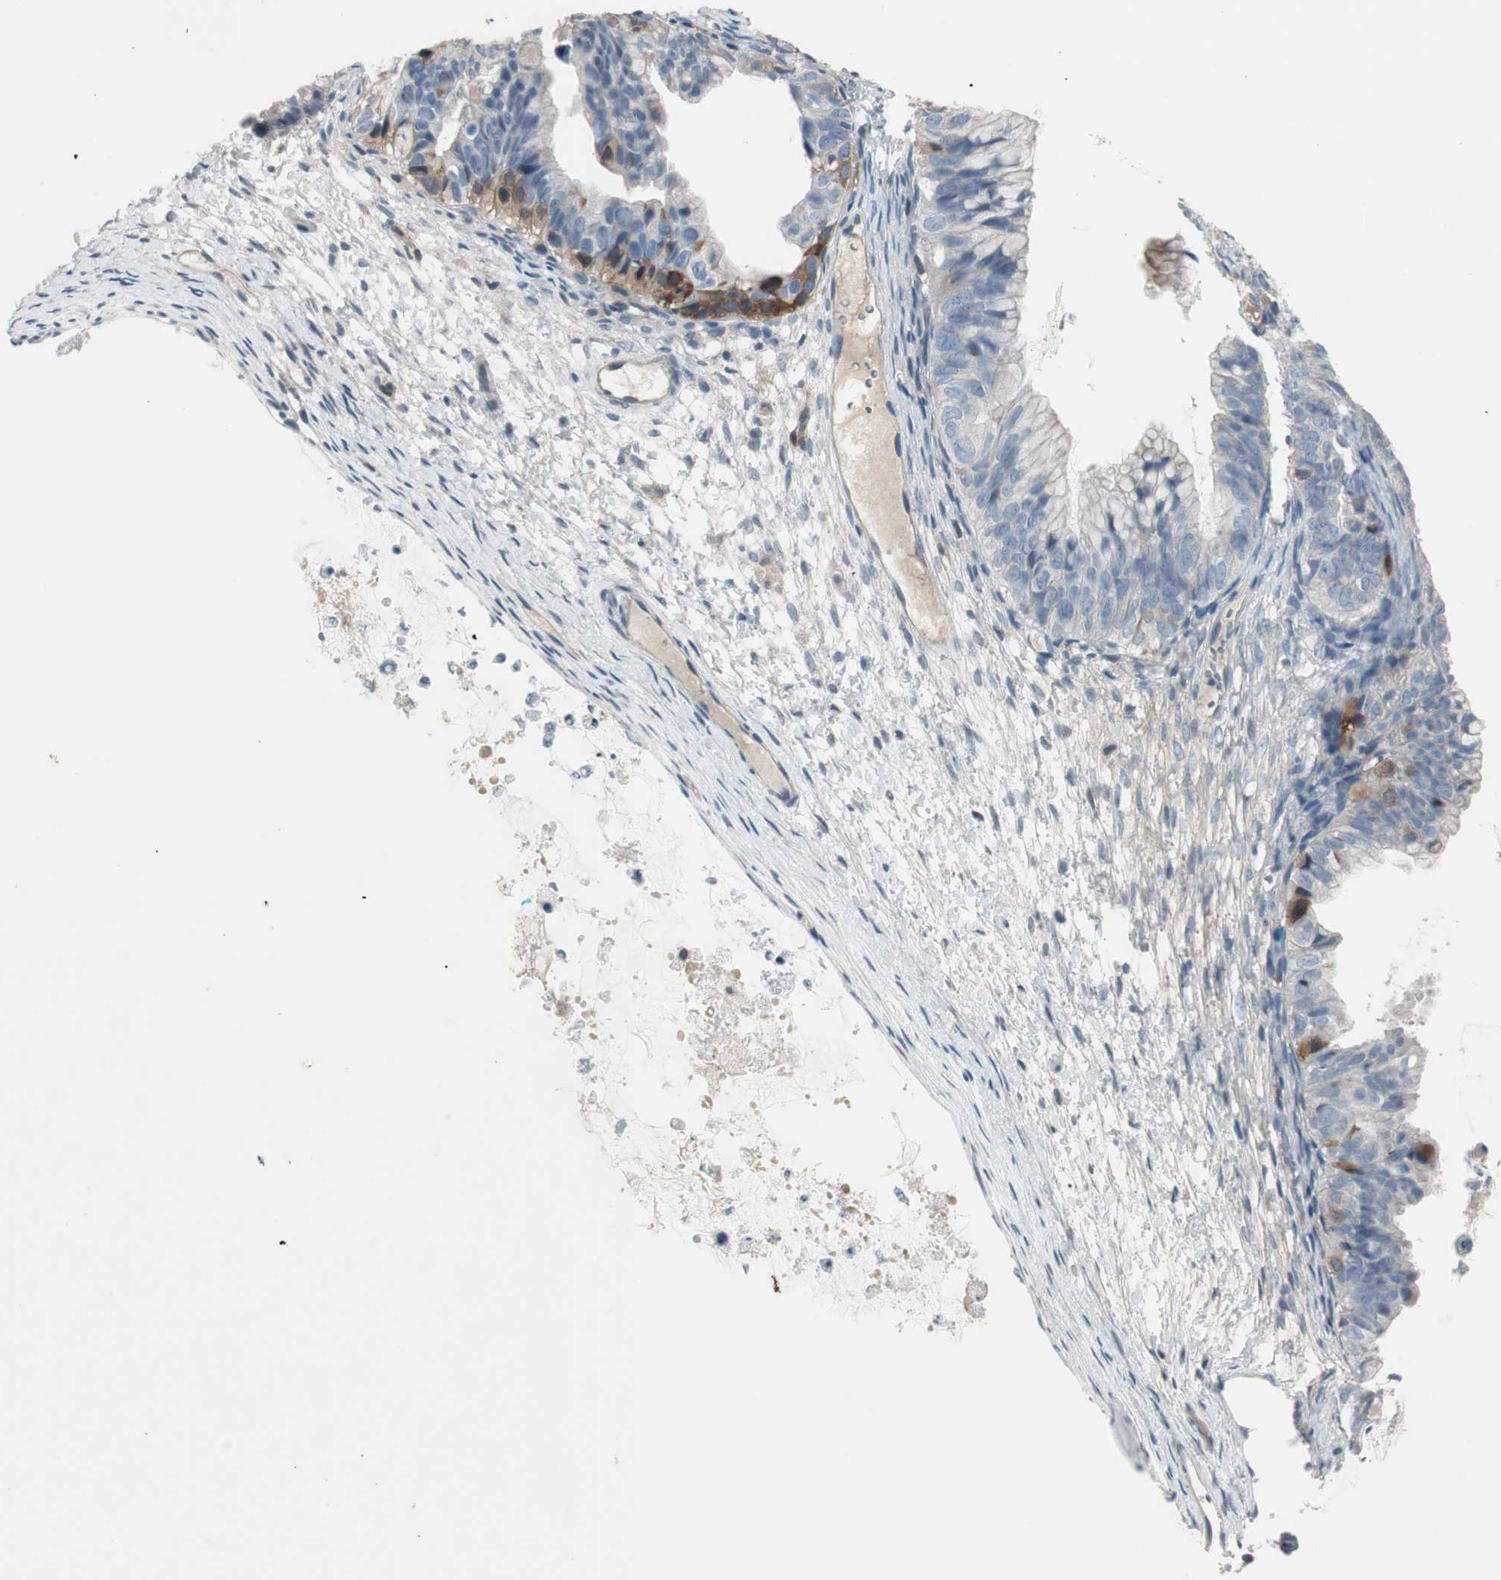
{"staining": {"intensity": "moderate", "quantity": "<25%", "location": "cytoplasmic/membranous"}, "tissue": "ovarian cancer", "cell_type": "Tumor cells", "image_type": "cancer", "snomed": [{"axis": "morphology", "description": "Cystadenocarcinoma, mucinous, NOS"}, {"axis": "topography", "description": "Ovary"}], "caption": "The image demonstrates staining of mucinous cystadenocarcinoma (ovarian), revealing moderate cytoplasmic/membranous protein expression (brown color) within tumor cells. Using DAB (brown) and hematoxylin (blue) stains, captured at high magnification using brightfield microscopy.", "gene": "MAPRE3", "patient": {"sex": "female", "age": 36}}